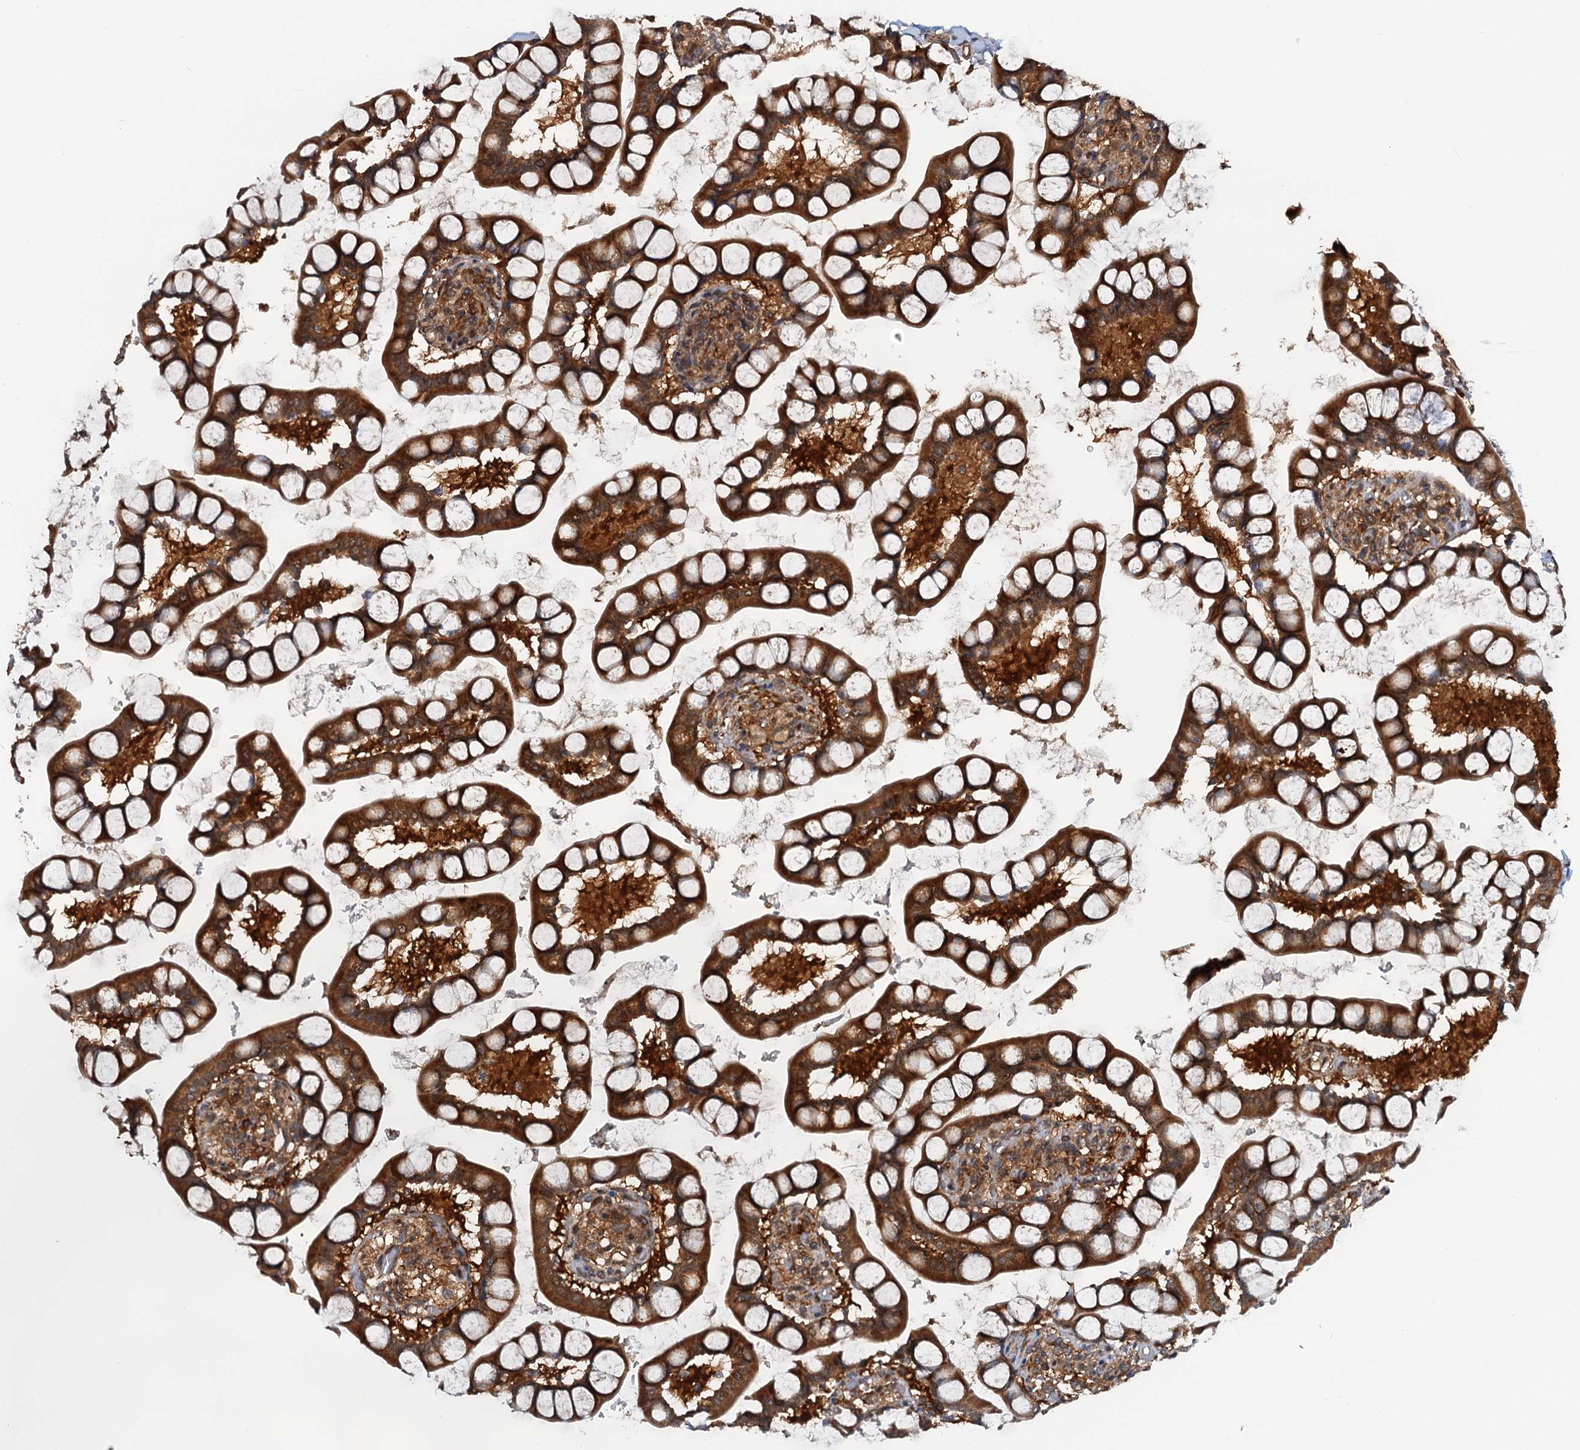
{"staining": {"intensity": "strong", "quantity": ">75%", "location": "cytoplasmic/membranous"}, "tissue": "small intestine", "cell_type": "Glandular cells", "image_type": "normal", "snomed": [{"axis": "morphology", "description": "Normal tissue, NOS"}, {"axis": "topography", "description": "Small intestine"}], "caption": "A brown stain shows strong cytoplasmic/membranous positivity of a protein in glandular cells of unremarkable human small intestine. (DAB (3,3'-diaminobenzidine) = brown stain, brightfield microscopy at high magnification).", "gene": "AAGAB", "patient": {"sex": "male", "age": 52}}